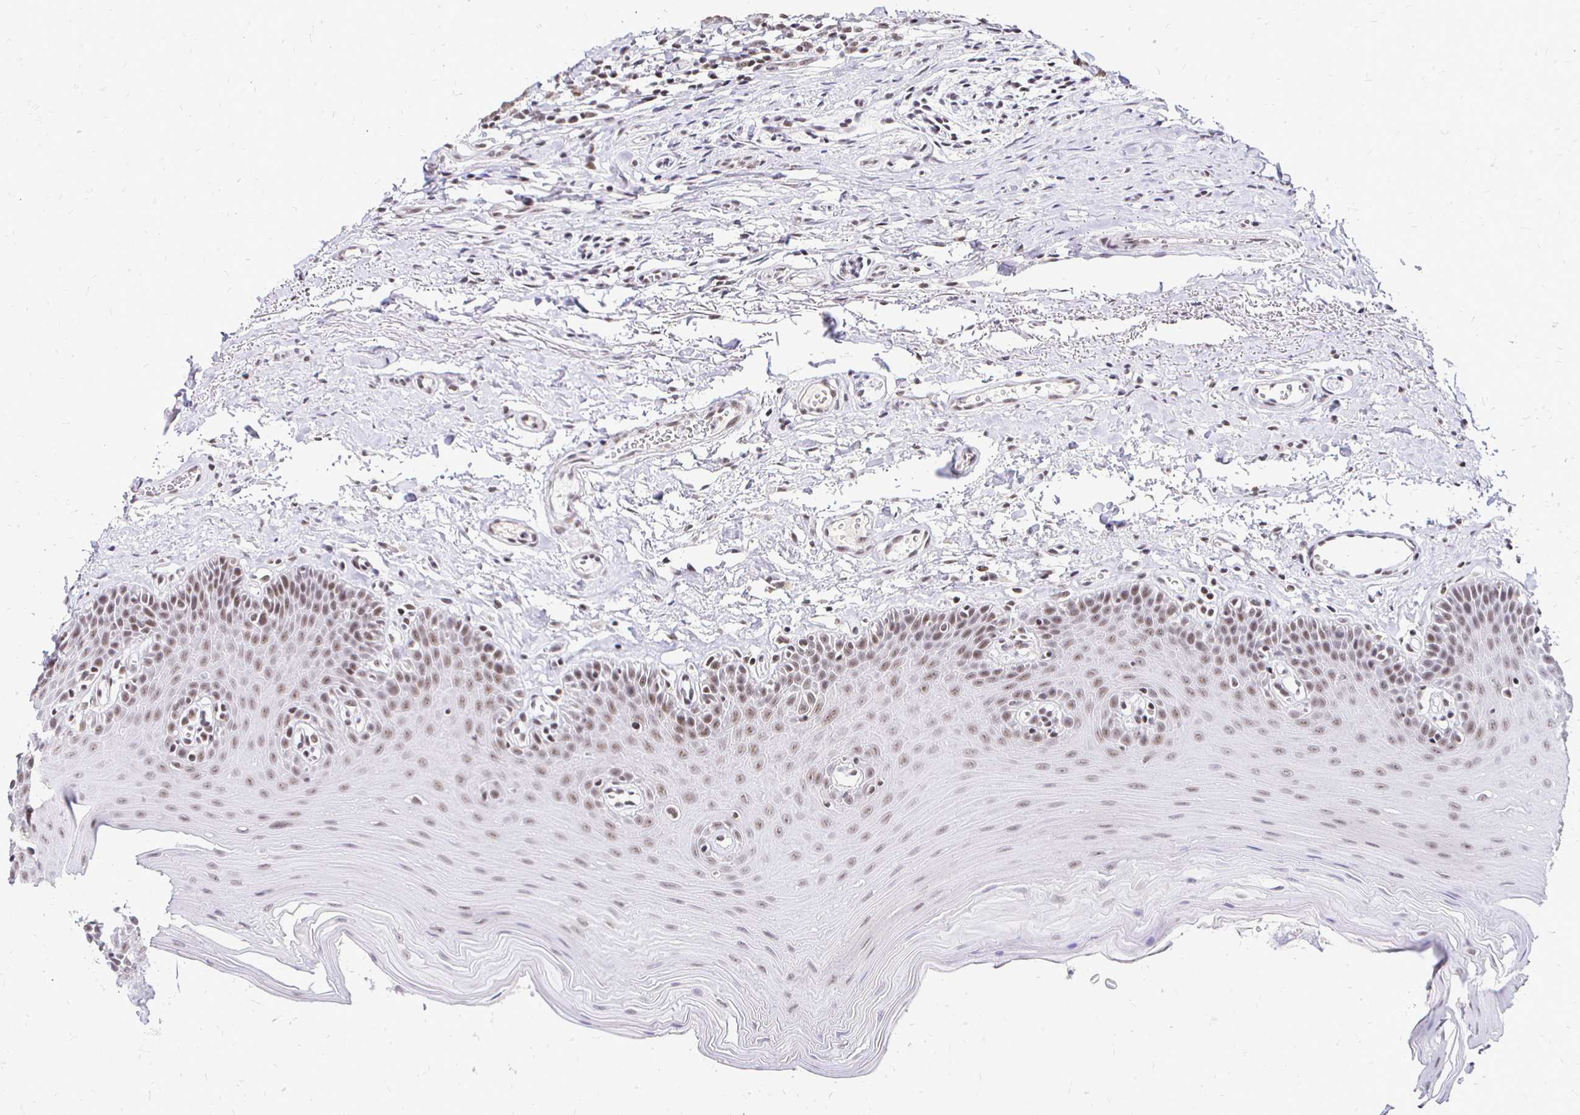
{"staining": {"intensity": "moderate", "quantity": "25%-75%", "location": "nuclear"}, "tissue": "oral mucosa", "cell_type": "Squamous epithelial cells", "image_type": "normal", "snomed": [{"axis": "morphology", "description": "Normal tissue, NOS"}, {"axis": "morphology", "description": "Adenocarcinoma, NOS"}, {"axis": "topography", "description": "Oral tissue"}, {"axis": "topography", "description": "Head-Neck"}], "caption": "Protein expression analysis of normal human oral mucosa reveals moderate nuclear expression in about 25%-75% of squamous epithelial cells. Nuclei are stained in blue.", "gene": "SIN3A", "patient": {"sex": "female", "age": 57}}